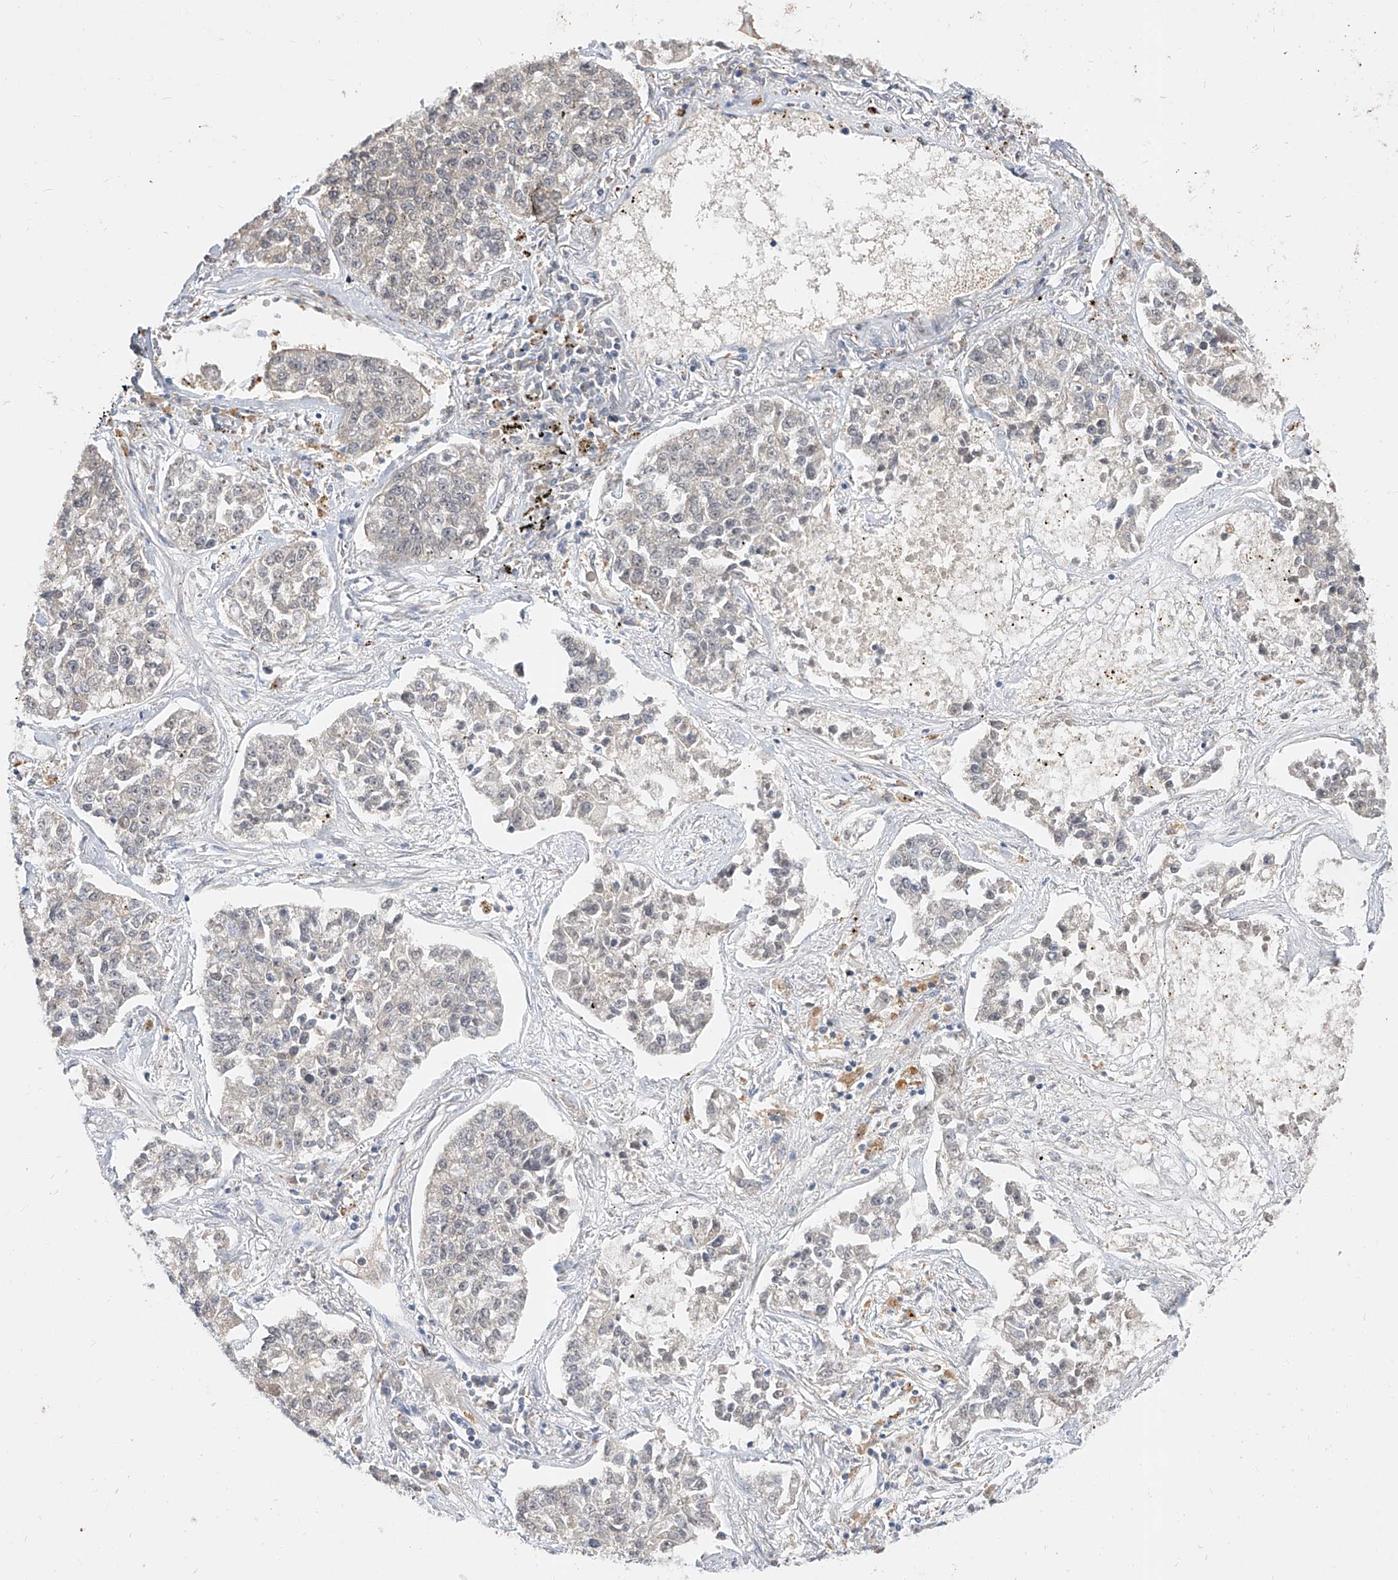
{"staining": {"intensity": "negative", "quantity": "none", "location": "none"}, "tissue": "lung cancer", "cell_type": "Tumor cells", "image_type": "cancer", "snomed": [{"axis": "morphology", "description": "Adenocarcinoma, NOS"}, {"axis": "topography", "description": "Lung"}], "caption": "This photomicrograph is of lung cancer (adenocarcinoma) stained with immunohistochemistry to label a protein in brown with the nuclei are counter-stained blue. There is no positivity in tumor cells.", "gene": "DIRAS3", "patient": {"sex": "male", "age": 49}}